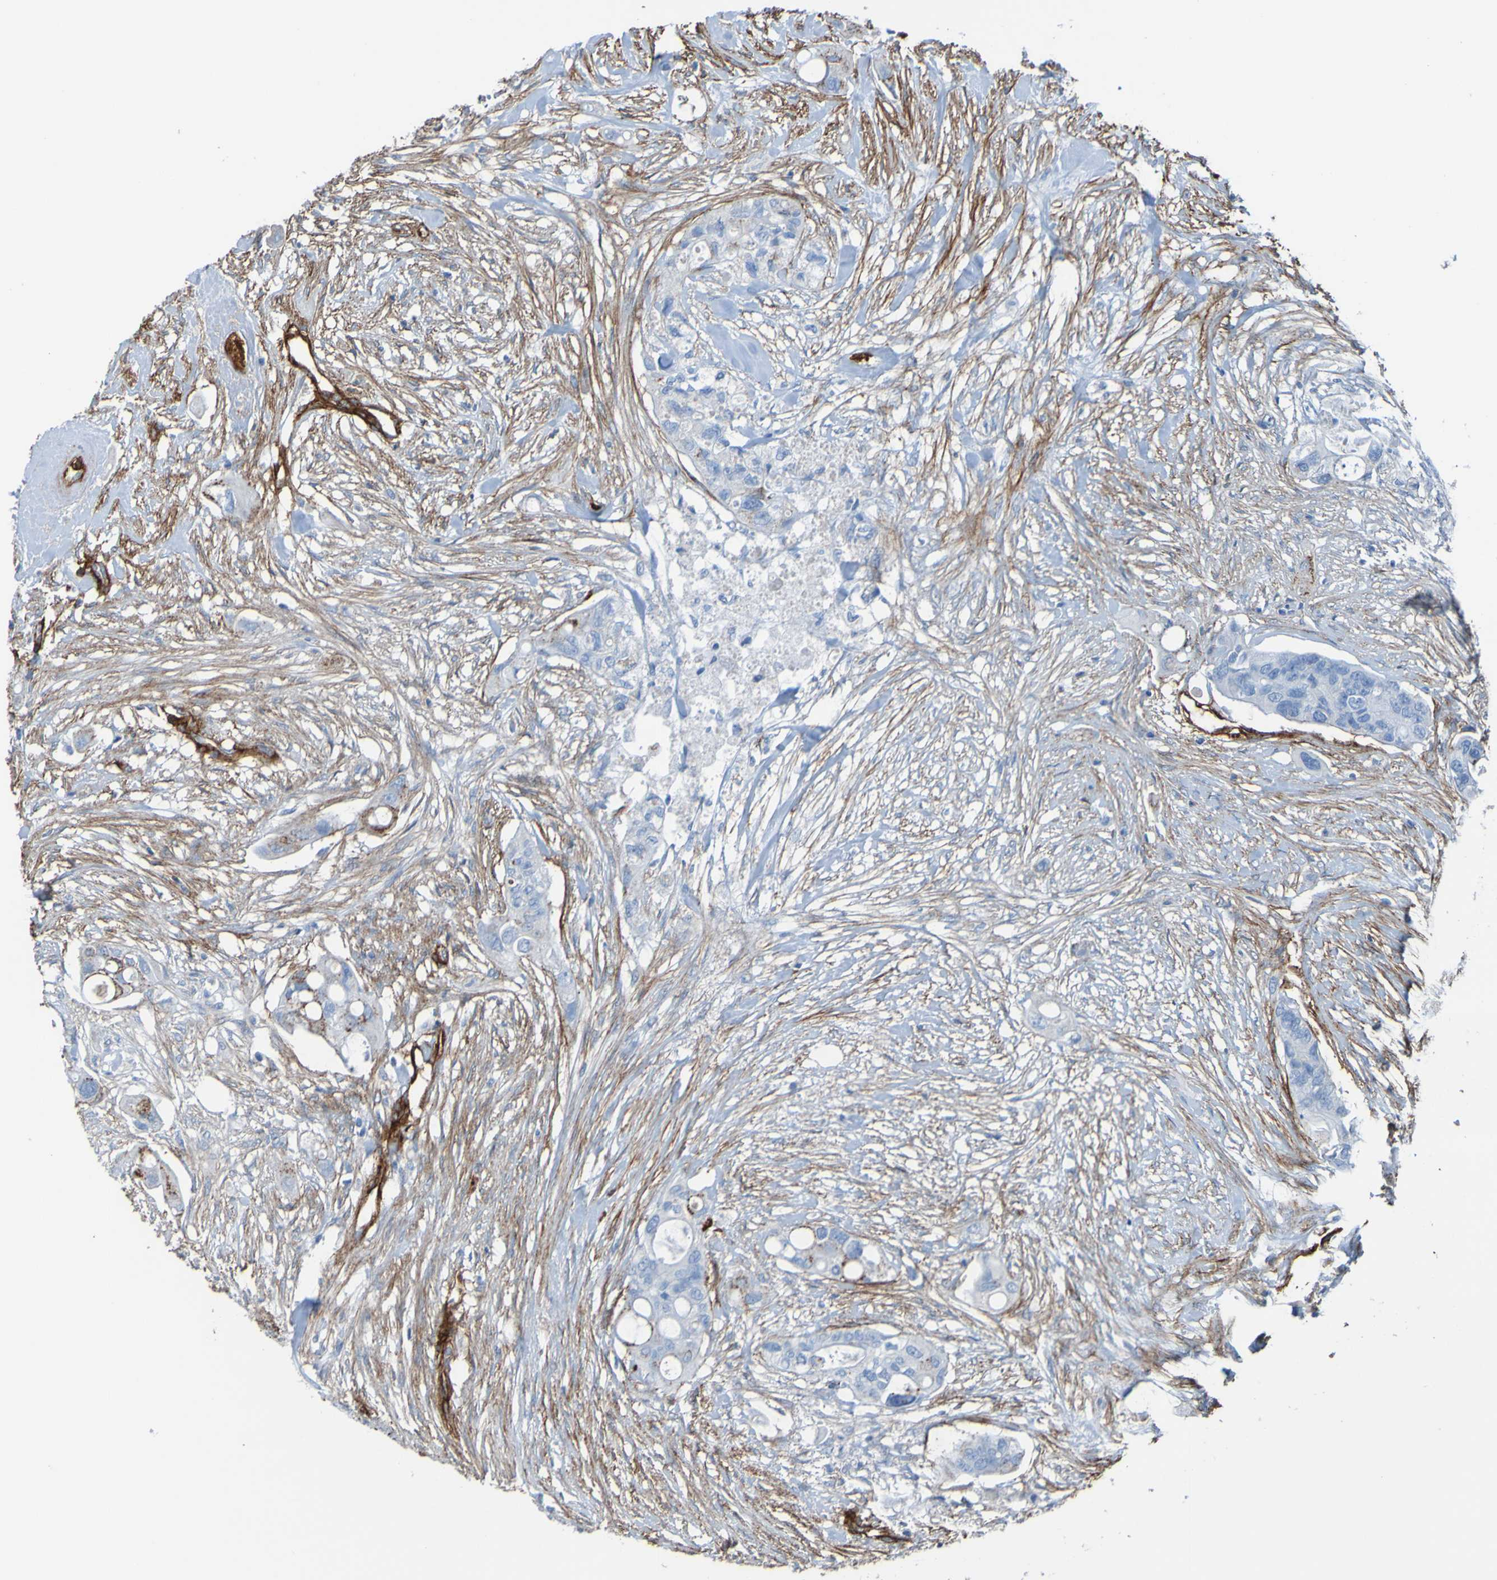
{"staining": {"intensity": "negative", "quantity": "none", "location": "none"}, "tissue": "colorectal cancer", "cell_type": "Tumor cells", "image_type": "cancer", "snomed": [{"axis": "morphology", "description": "Adenocarcinoma, NOS"}, {"axis": "topography", "description": "Colon"}], "caption": "Colorectal cancer stained for a protein using IHC displays no positivity tumor cells.", "gene": "COL4A2", "patient": {"sex": "female", "age": 57}}